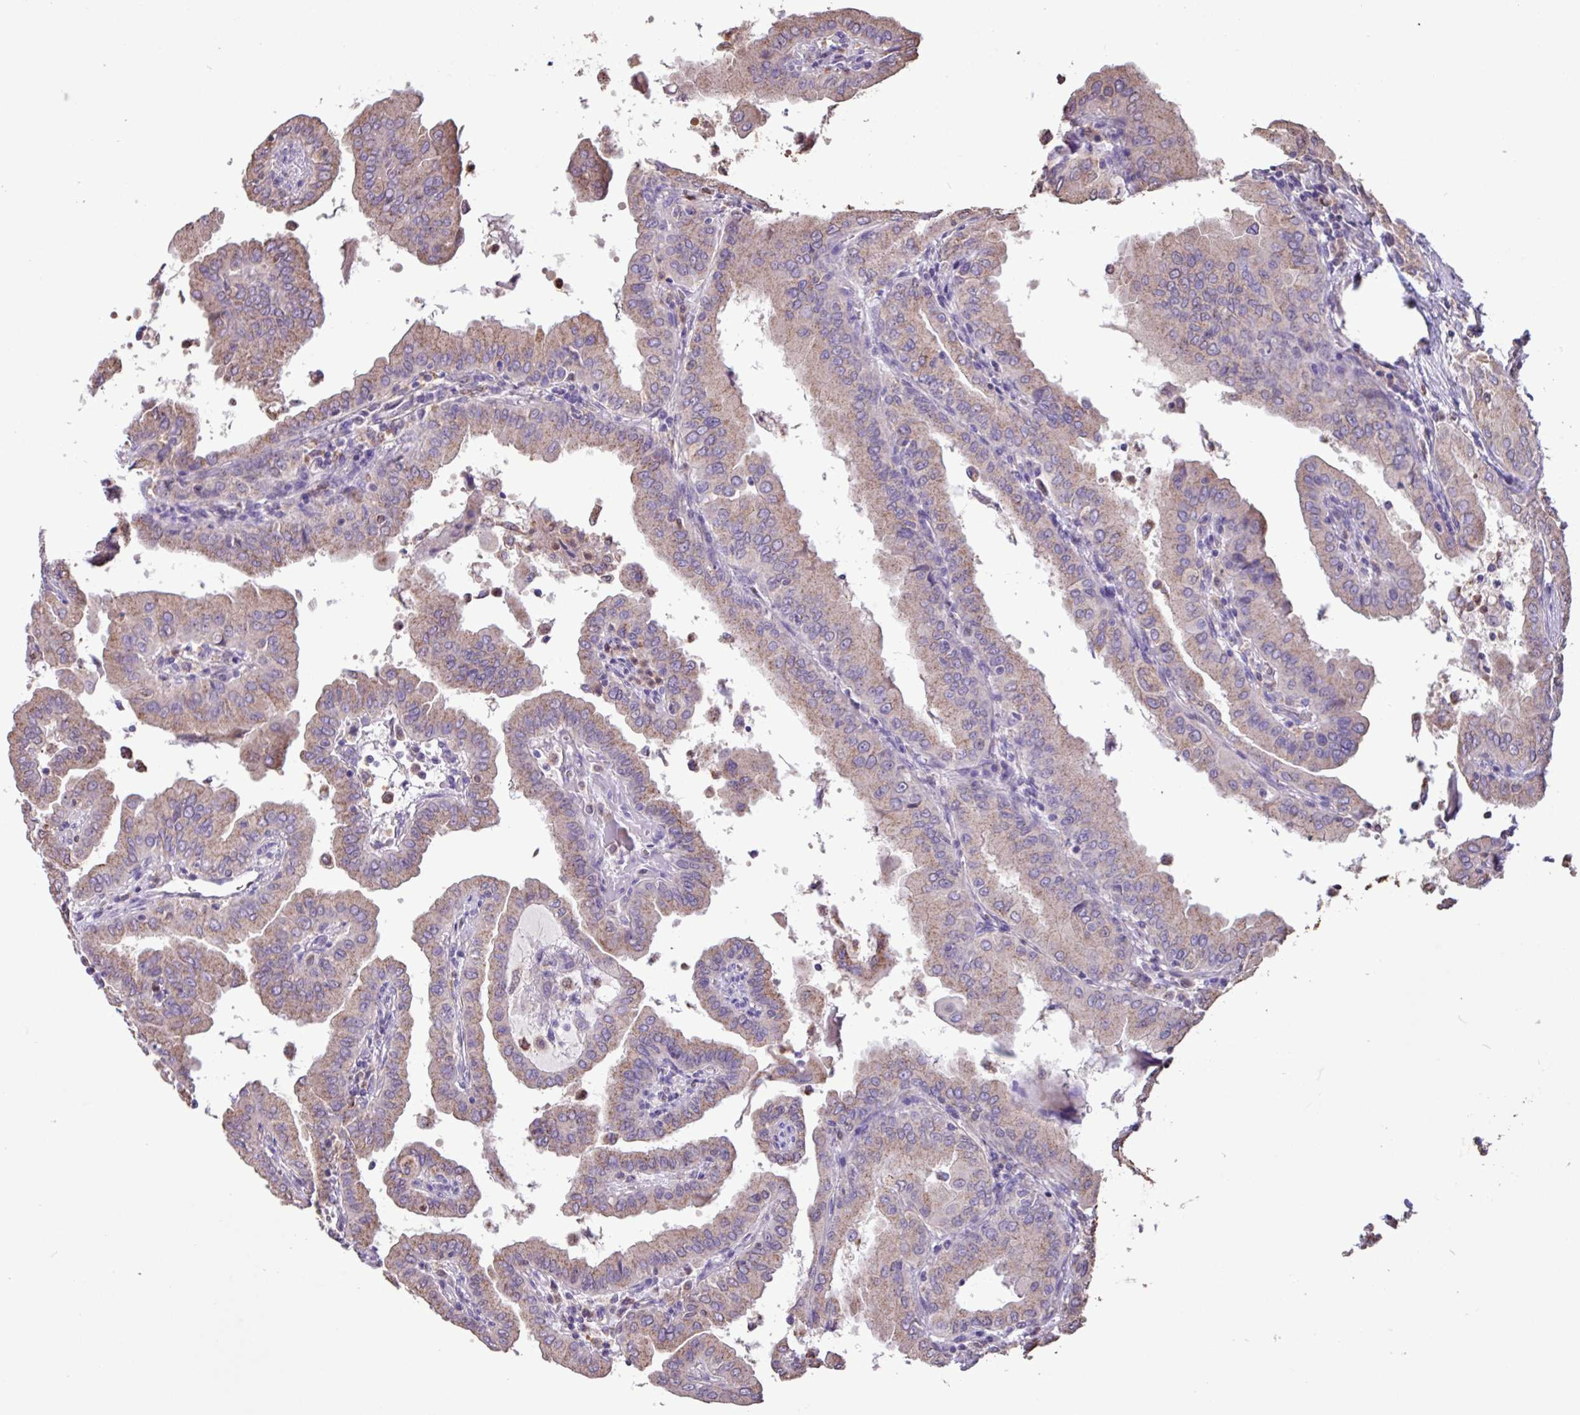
{"staining": {"intensity": "weak", "quantity": ">75%", "location": "cytoplasmic/membranous"}, "tissue": "thyroid cancer", "cell_type": "Tumor cells", "image_type": "cancer", "snomed": [{"axis": "morphology", "description": "Papillary adenocarcinoma, NOS"}, {"axis": "topography", "description": "Thyroid gland"}], "caption": "This photomicrograph shows thyroid cancer (papillary adenocarcinoma) stained with immunohistochemistry to label a protein in brown. The cytoplasmic/membranous of tumor cells show weak positivity for the protein. Nuclei are counter-stained blue.", "gene": "CHST11", "patient": {"sex": "male", "age": 33}}